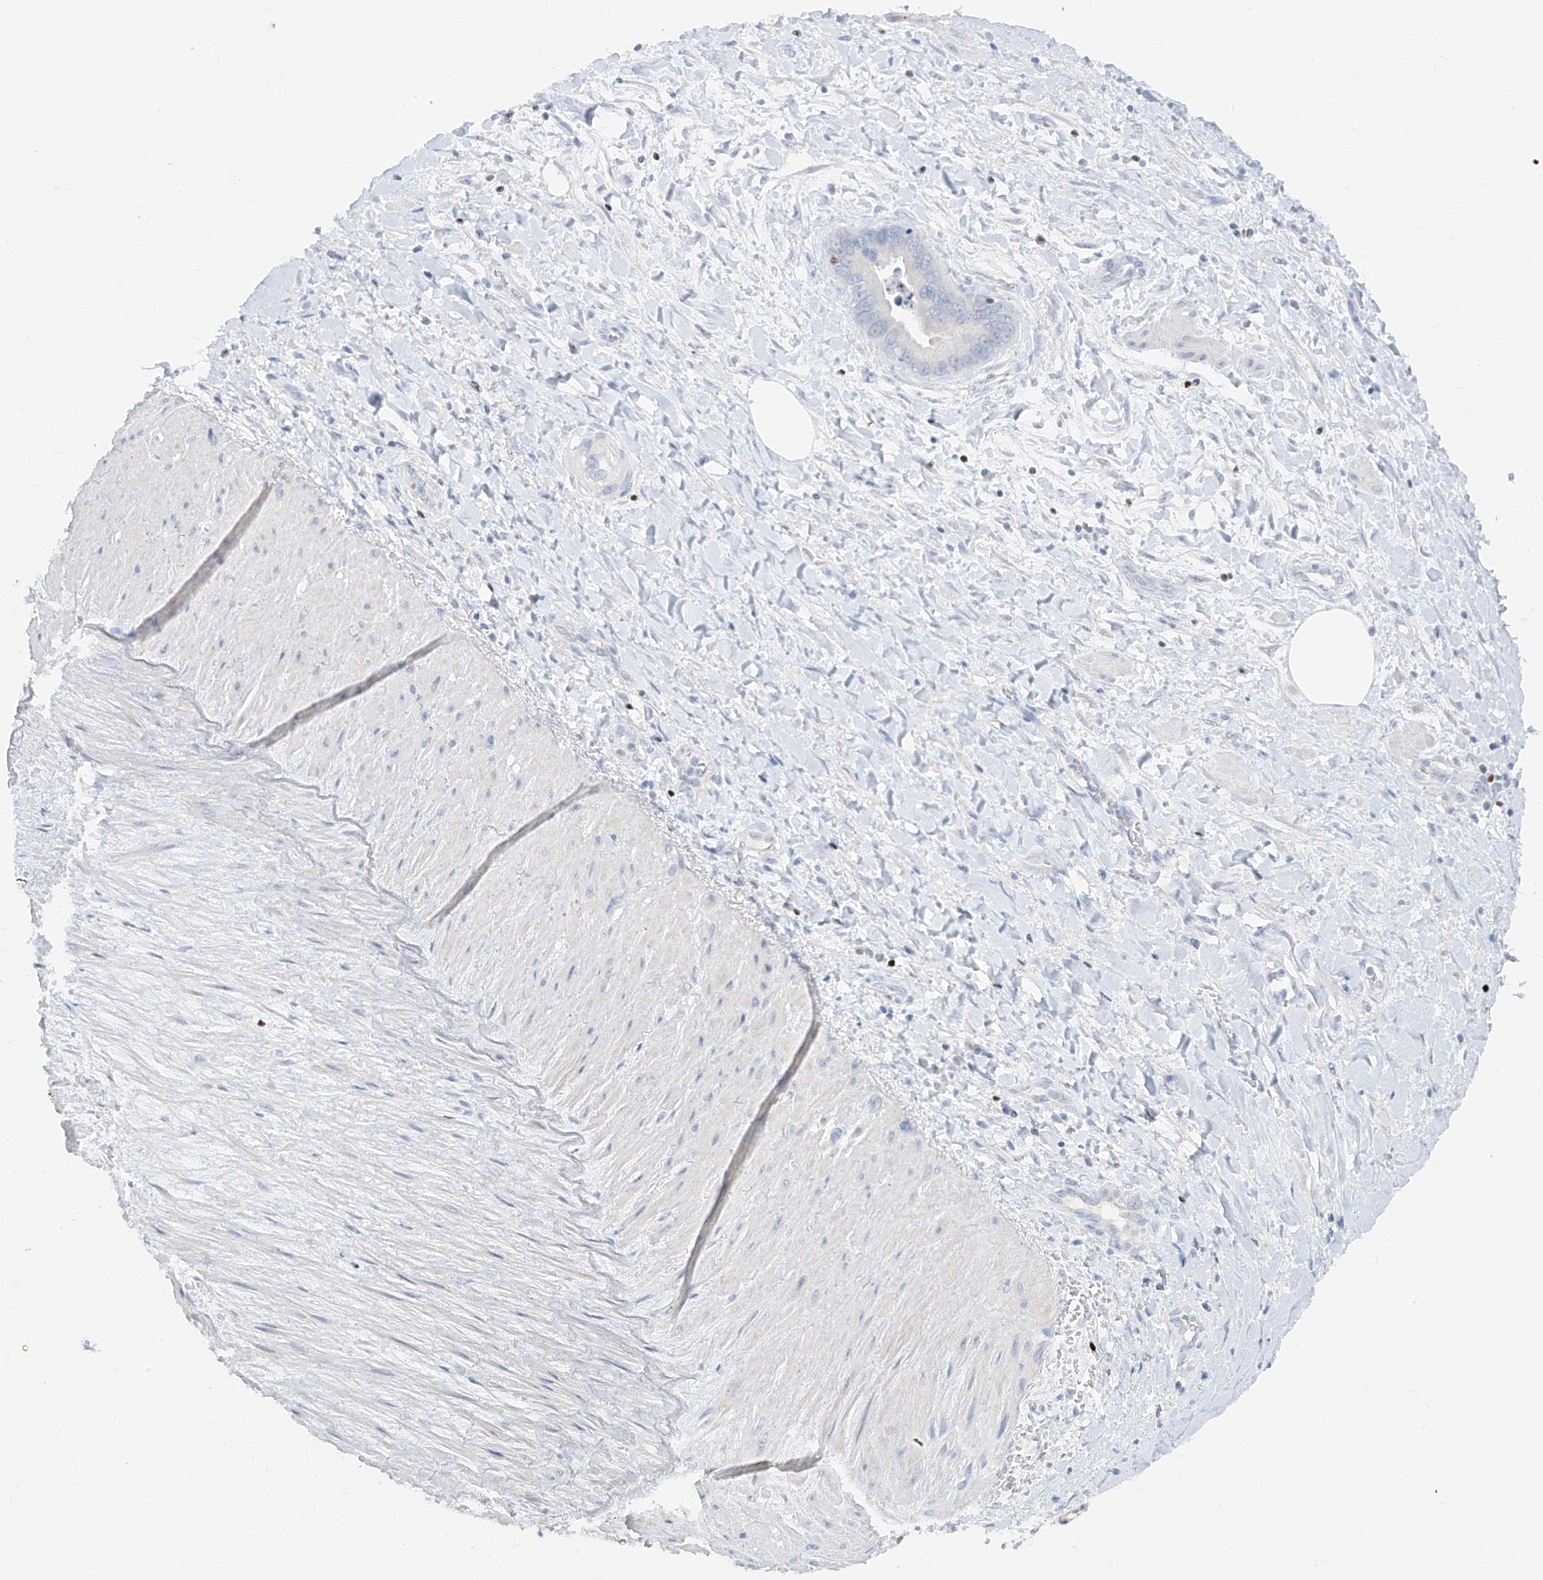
{"staining": {"intensity": "negative", "quantity": "none", "location": "none"}, "tissue": "soft tissue", "cell_type": "Fibroblasts", "image_type": "normal", "snomed": [{"axis": "morphology", "description": "Normal tissue, NOS"}, {"axis": "morphology", "description": "Adenocarcinoma, NOS"}, {"axis": "topography", "description": "Pancreas"}, {"axis": "topography", "description": "Peripheral nerve tissue"}], "caption": "Immunohistochemistry histopathology image of unremarkable human soft tissue stained for a protein (brown), which reveals no expression in fibroblasts.", "gene": "TBX21", "patient": {"sex": "male", "age": 59}}